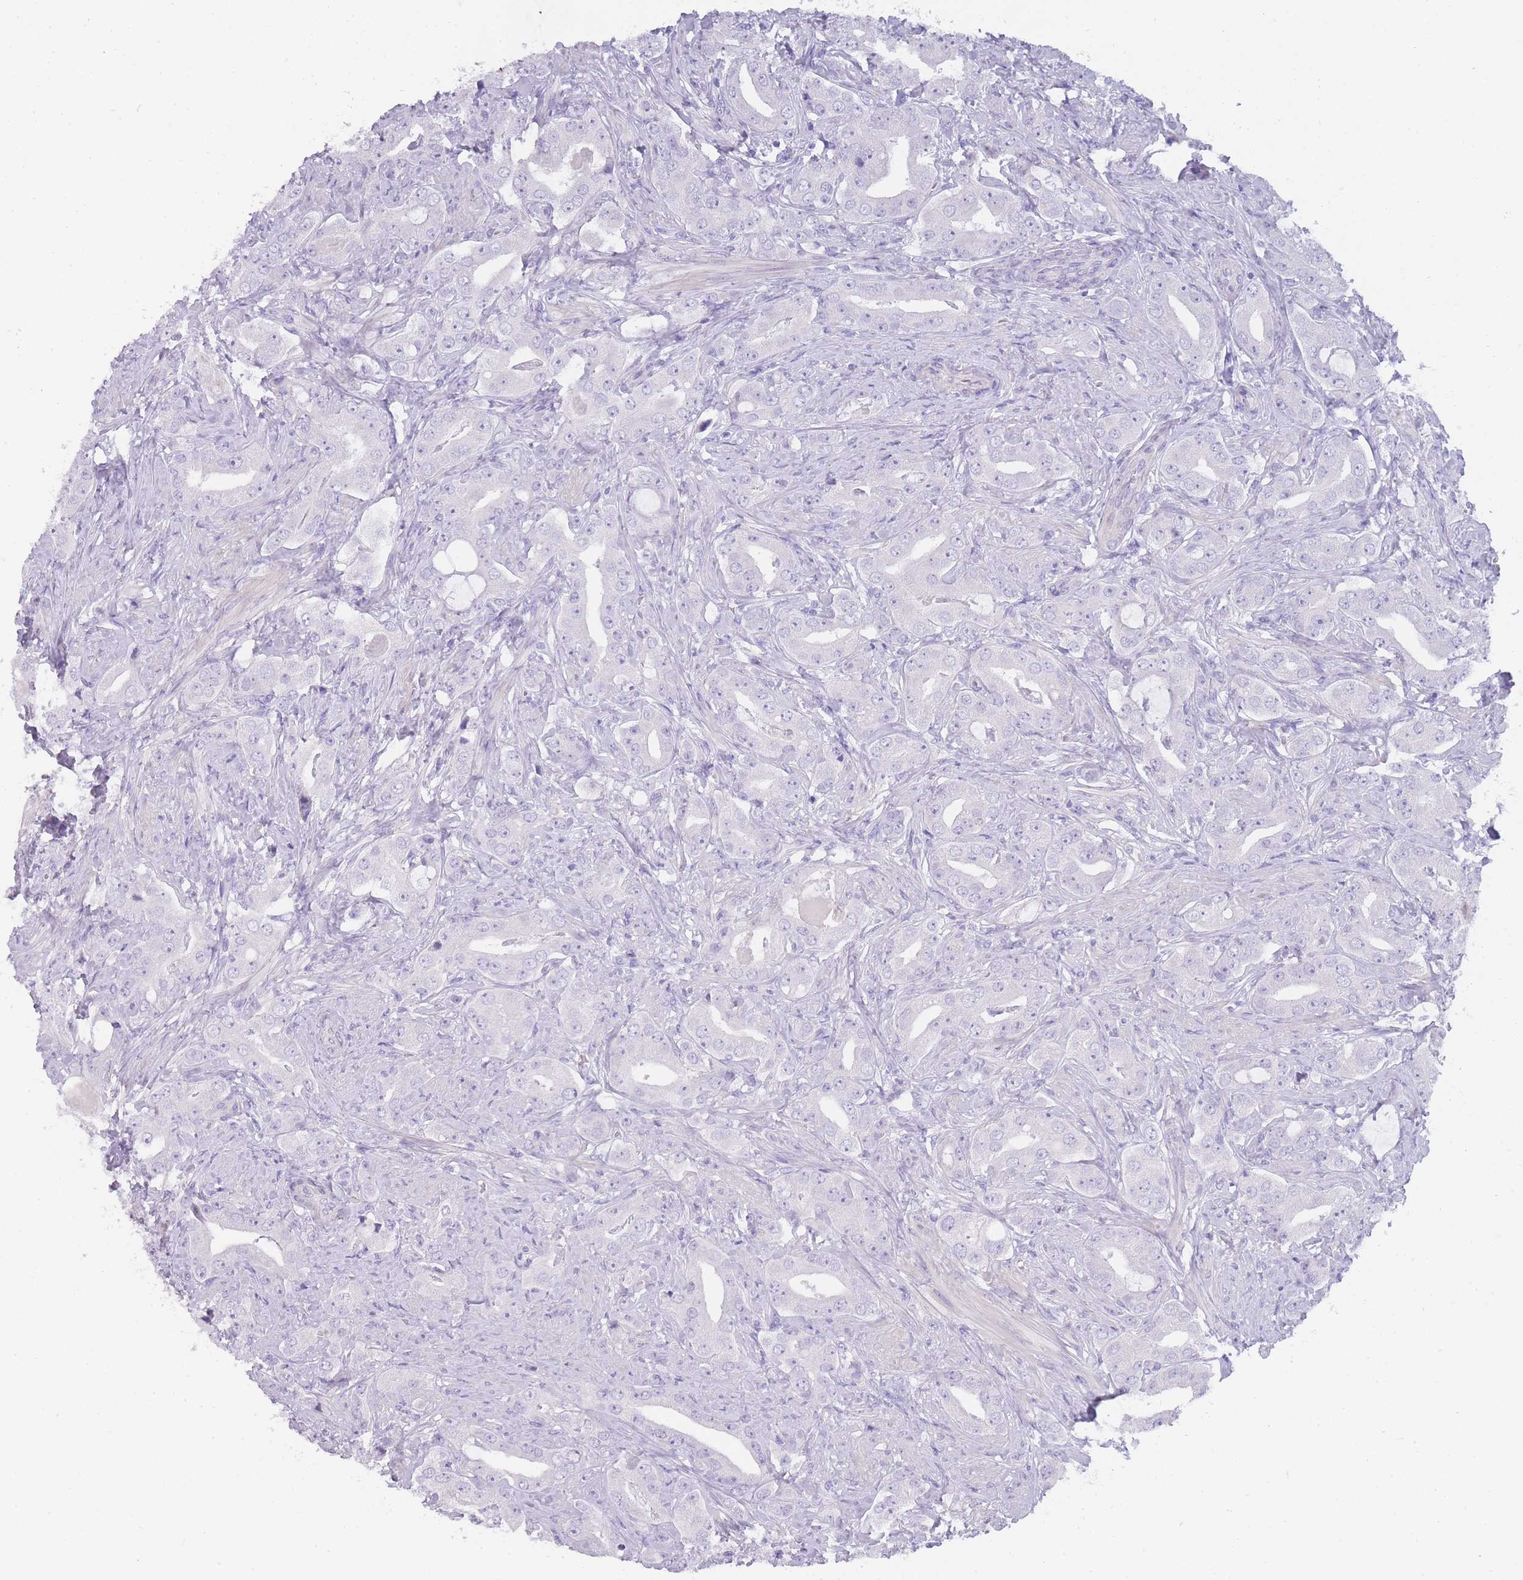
{"staining": {"intensity": "negative", "quantity": "none", "location": "none"}, "tissue": "prostate cancer", "cell_type": "Tumor cells", "image_type": "cancer", "snomed": [{"axis": "morphology", "description": "Adenocarcinoma, High grade"}, {"axis": "topography", "description": "Prostate"}], "caption": "The image demonstrates no significant expression in tumor cells of prostate cancer (high-grade adenocarcinoma).", "gene": "TCP11", "patient": {"sex": "male", "age": 63}}